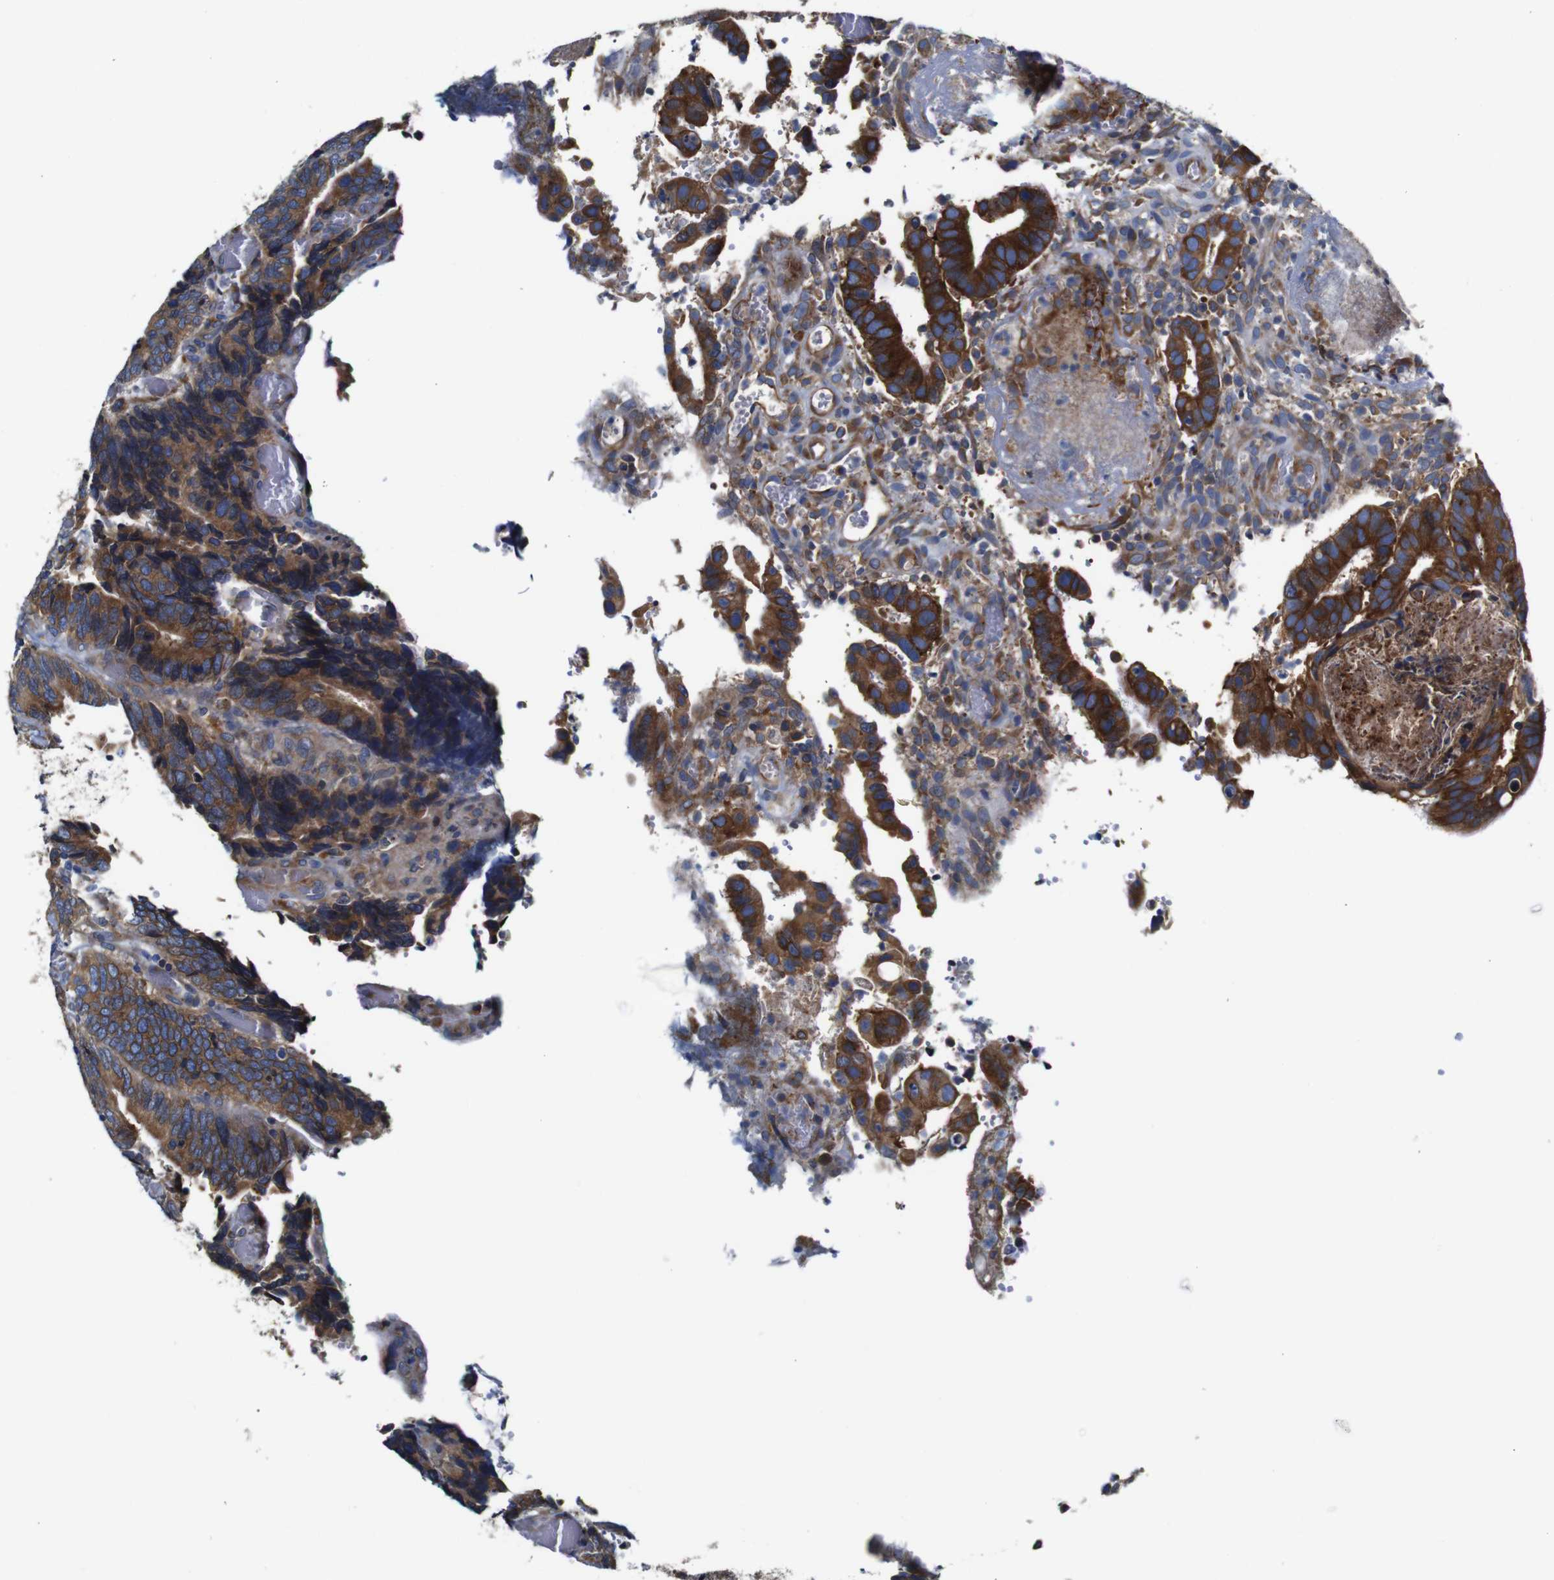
{"staining": {"intensity": "strong", "quantity": "25%-75%", "location": "cytoplasmic/membranous"}, "tissue": "colorectal cancer", "cell_type": "Tumor cells", "image_type": "cancer", "snomed": [{"axis": "morphology", "description": "Adenocarcinoma, NOS"}, {"axis": "topography", "description": "Colon"}], "caption": "The photomicrograph demonstrates a brown stain indicating the presence of a protein in the cytoplasmic/membranous of tumor cells in colorectal adenocarcinoma. (DAB (3,3'-diaminobenzidine) IHC, brown staining for protein, blue staining for nuclei).", "gene": "CLCC1", "patient": {"sex": "male", "age": 72}}